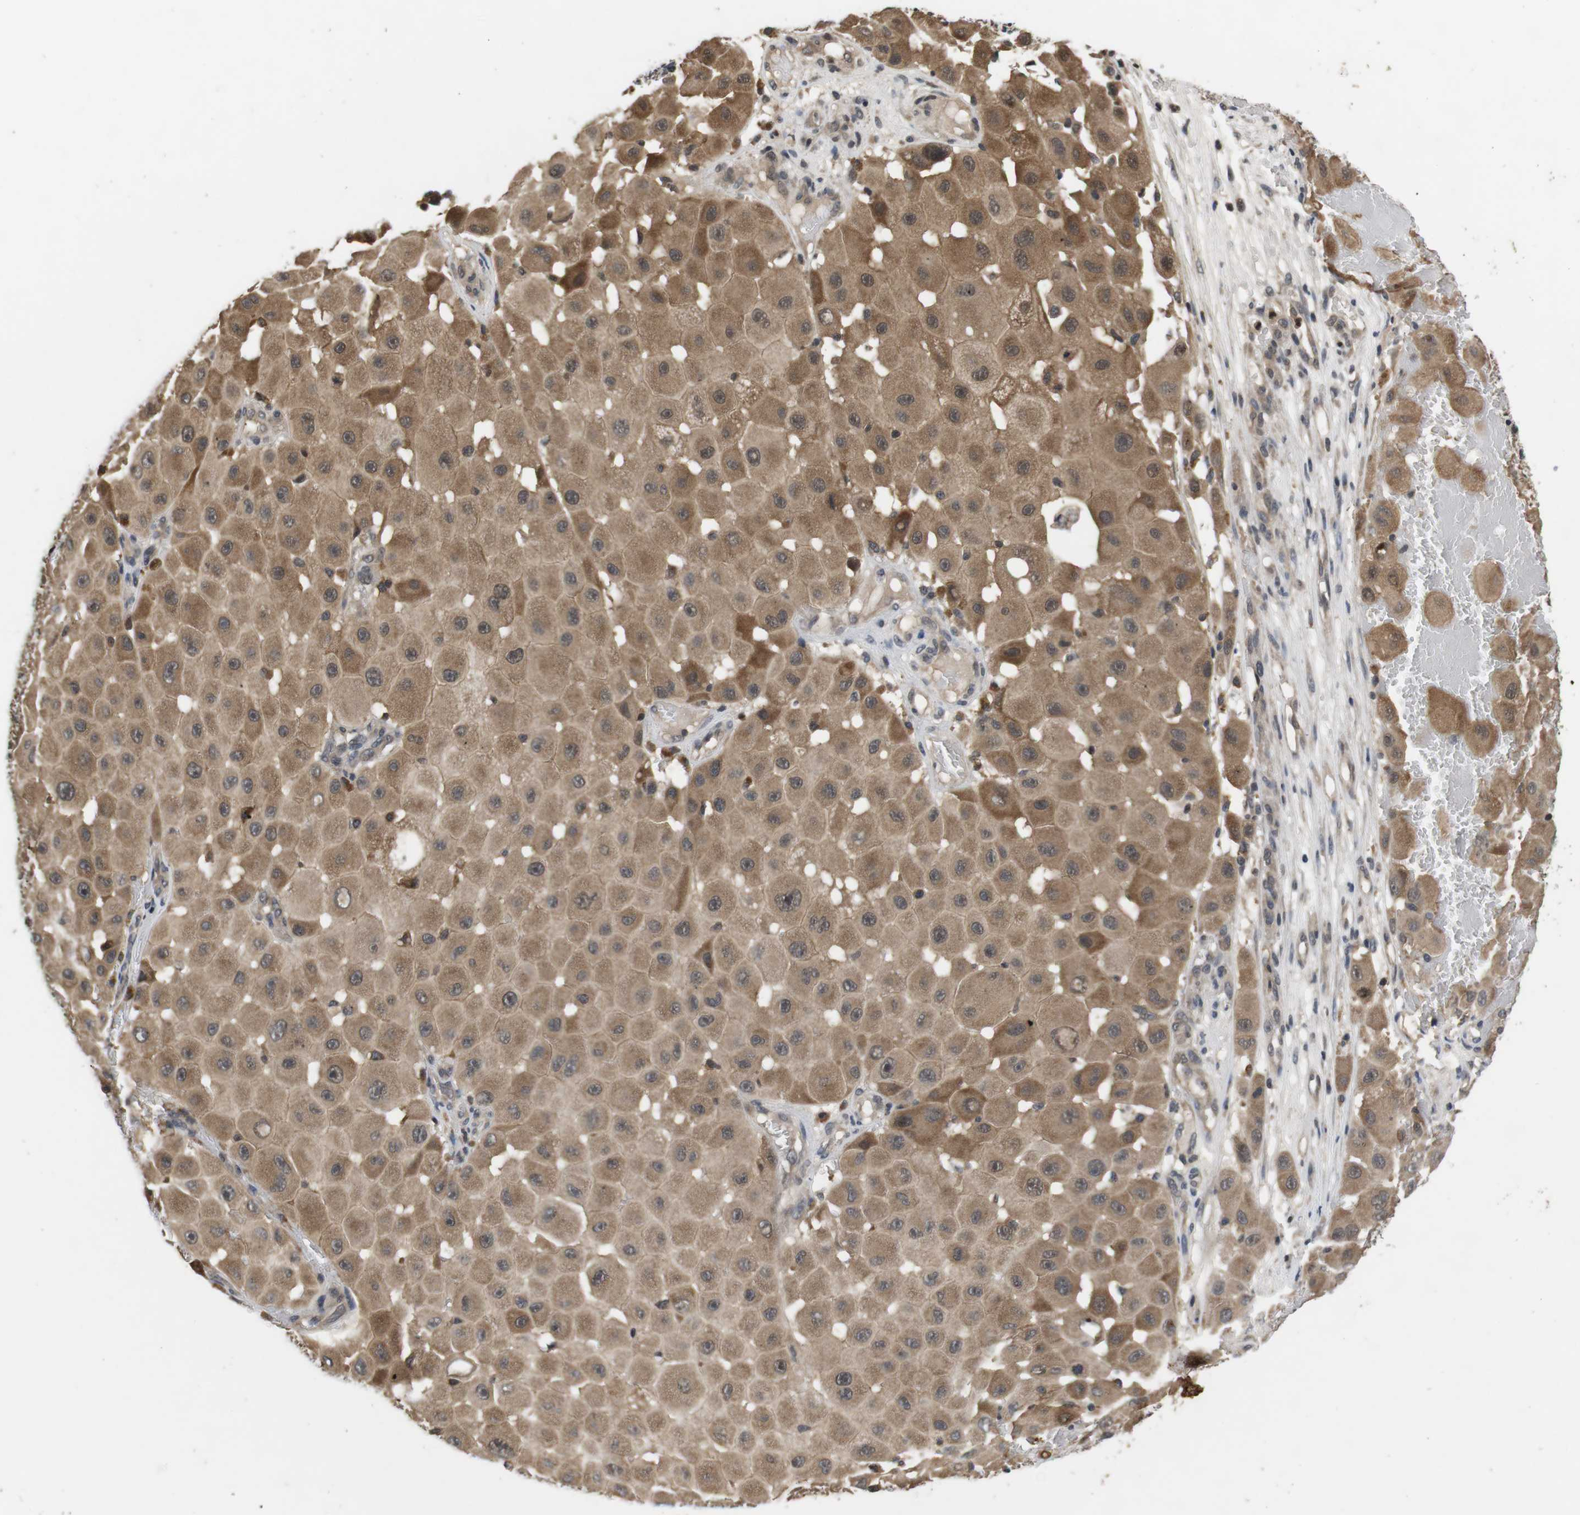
{"staining": {"intensity": "weak", "quantity": ">75%", "location": "cytoplasmic/membranous"}, "tissue": "melanoma", "cell_type": "Tumor cells", "image_type": "cancer", "snomed": [{"axis": "morphology", "description": "Malignant melanoma, NOS"}, {"axis": "topography", "description": "Skin"}], "caption": "Weak cytoplasmic/membranous protein expression is seen in approximately >75% of tumor cells in melanoma. The protein is shown in brown color, while the nuclei are stained blue.", "gene": "FADD", "patient": {"sex": "female", "age": 81}}